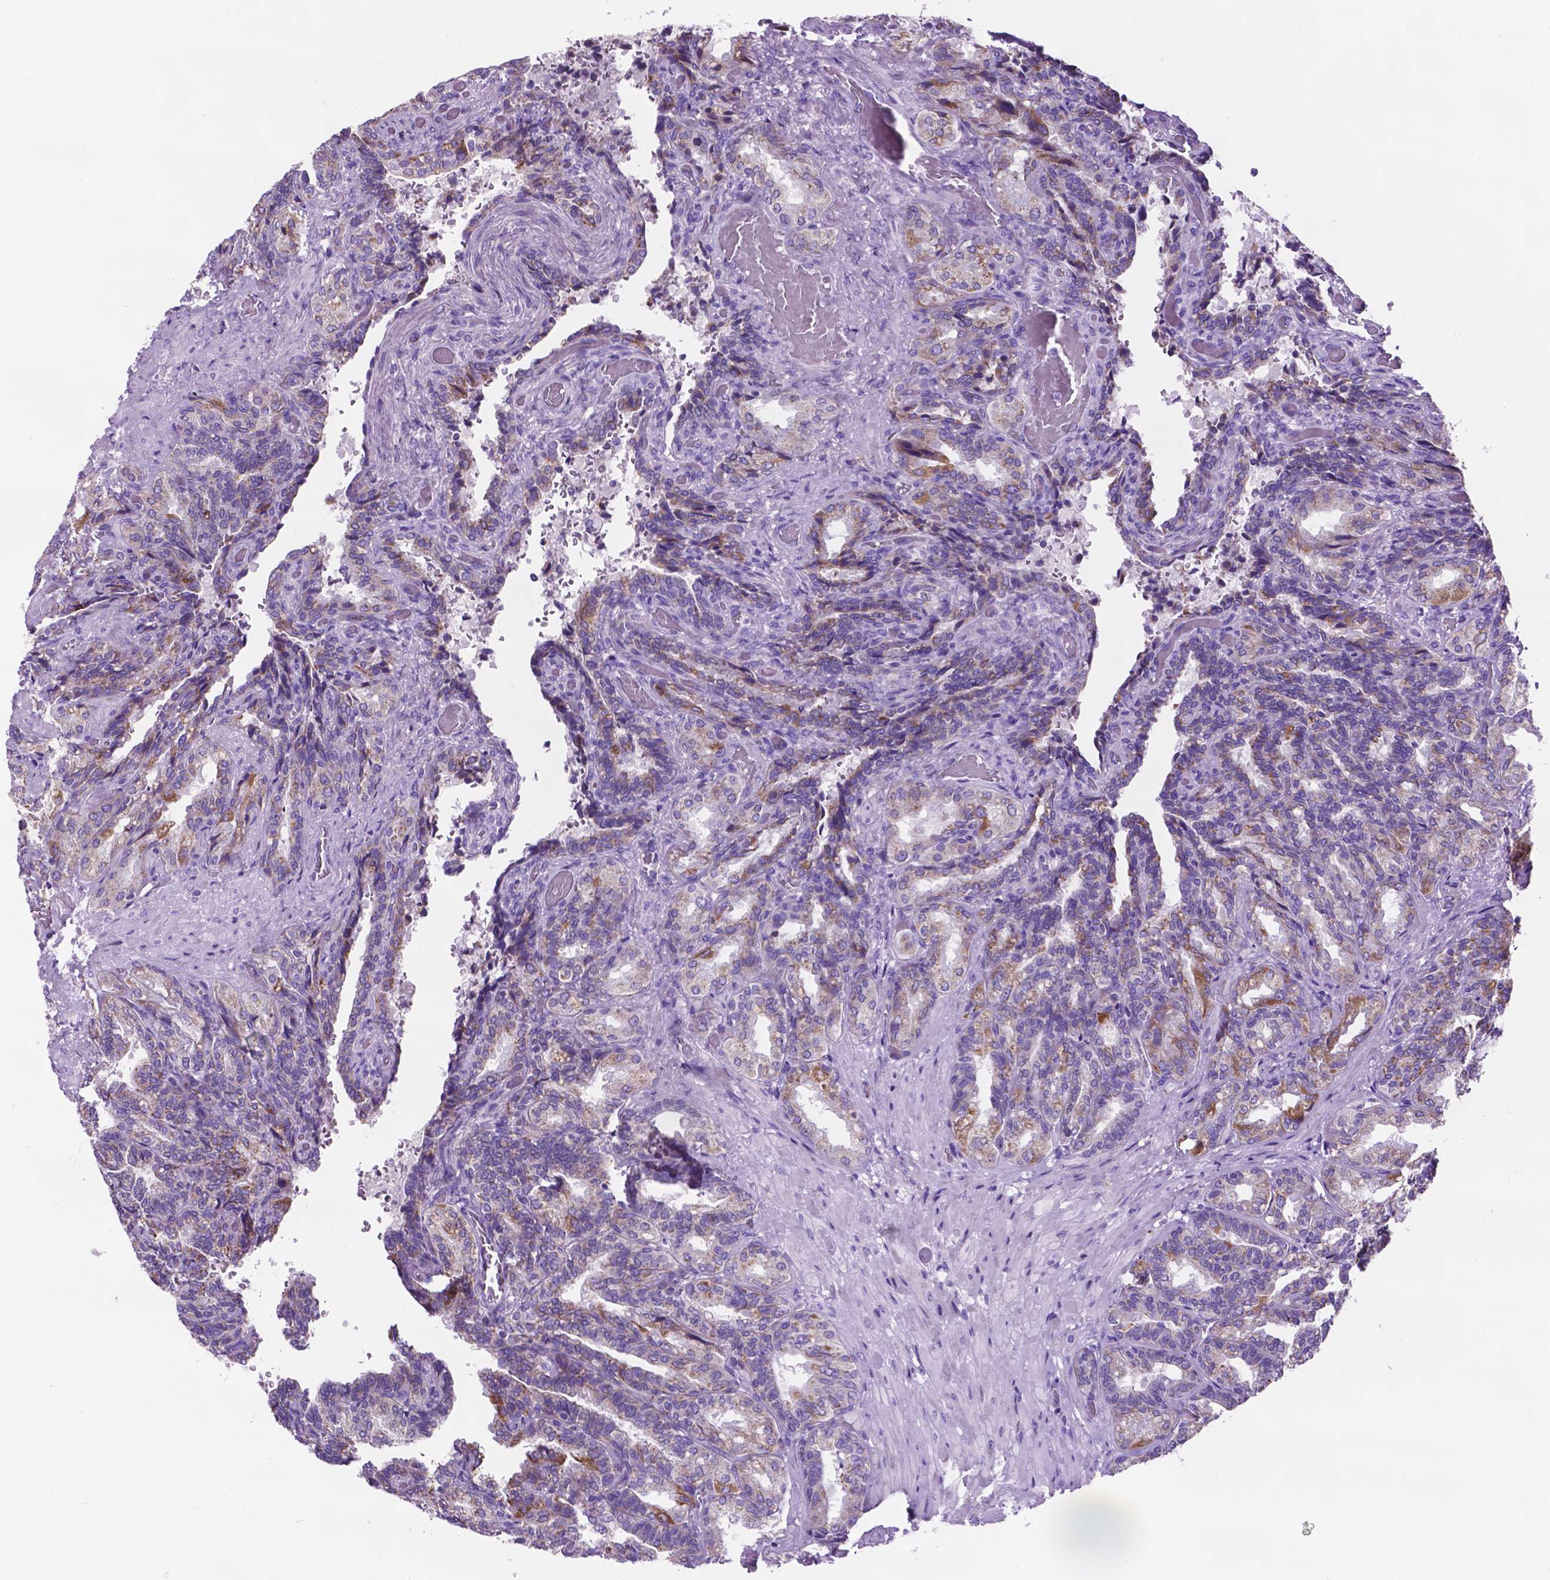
{"staining": {"intensity": "weak", "quantity": "25%-75%", "location": "cytoplasmic/membranous"}, "tissue": "seminal vesicle", "cell_type": "Glandular cells", "image_type": "normal", "snomed": [{"axis": "morphology", "description": "Normal tissue, NOS"}, {"axis": "topography", "description": "Seminal veicle"}], "caption": "Immunohistochemical staining of benign seminal vesicle reveals weak cytoplasmic/membranous protein staining in approximately 25%-75% of glandular cells.", "gene": "TMEM121B", "patient": {"sex": "male", "age": 68}}